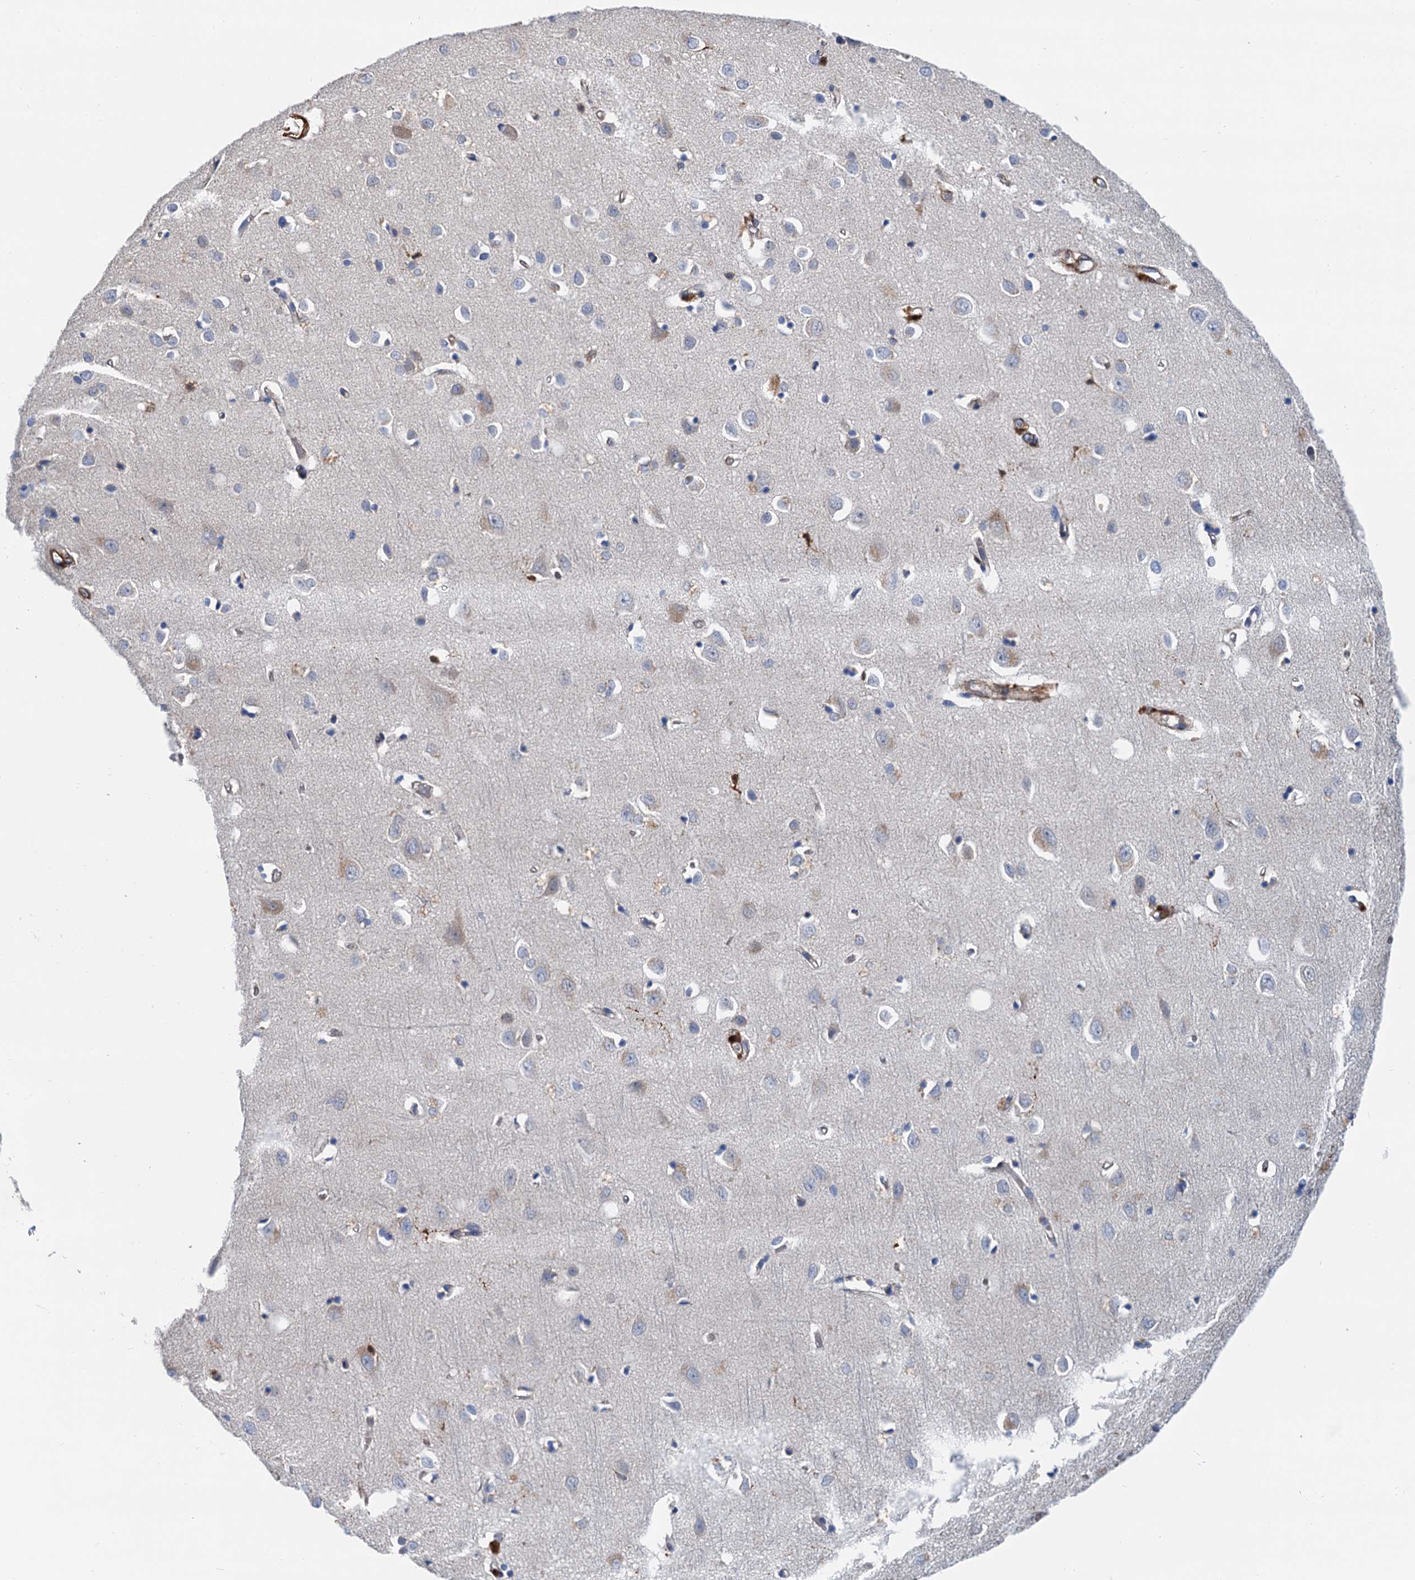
{"staining": {"intensity": "strong", "quantity": "<25%", "location": "cytoplasmic/membranous"}, "tissue": "cerebral cortex", "cell_type": "Endothelial cells", "image_type": "normal", "snomed": [{"axis": "morphology", "description": "Normal tissue, NOS"}, {"axis": "topography", "description": "Cerebral cortex"}], "caption": "Unremarkable cerebral cortex exhibits strong cytoplasmic/membranous positivity in about <25% of endothelial cells, visualized by immunohistochemistry. The staining was performed using DAB, with brown indicating positive protein expression. Nuclei are stained blue with hematoxylin.", "gene": "CSTPP1", "patient": {"sex": "female", "age": 64}}